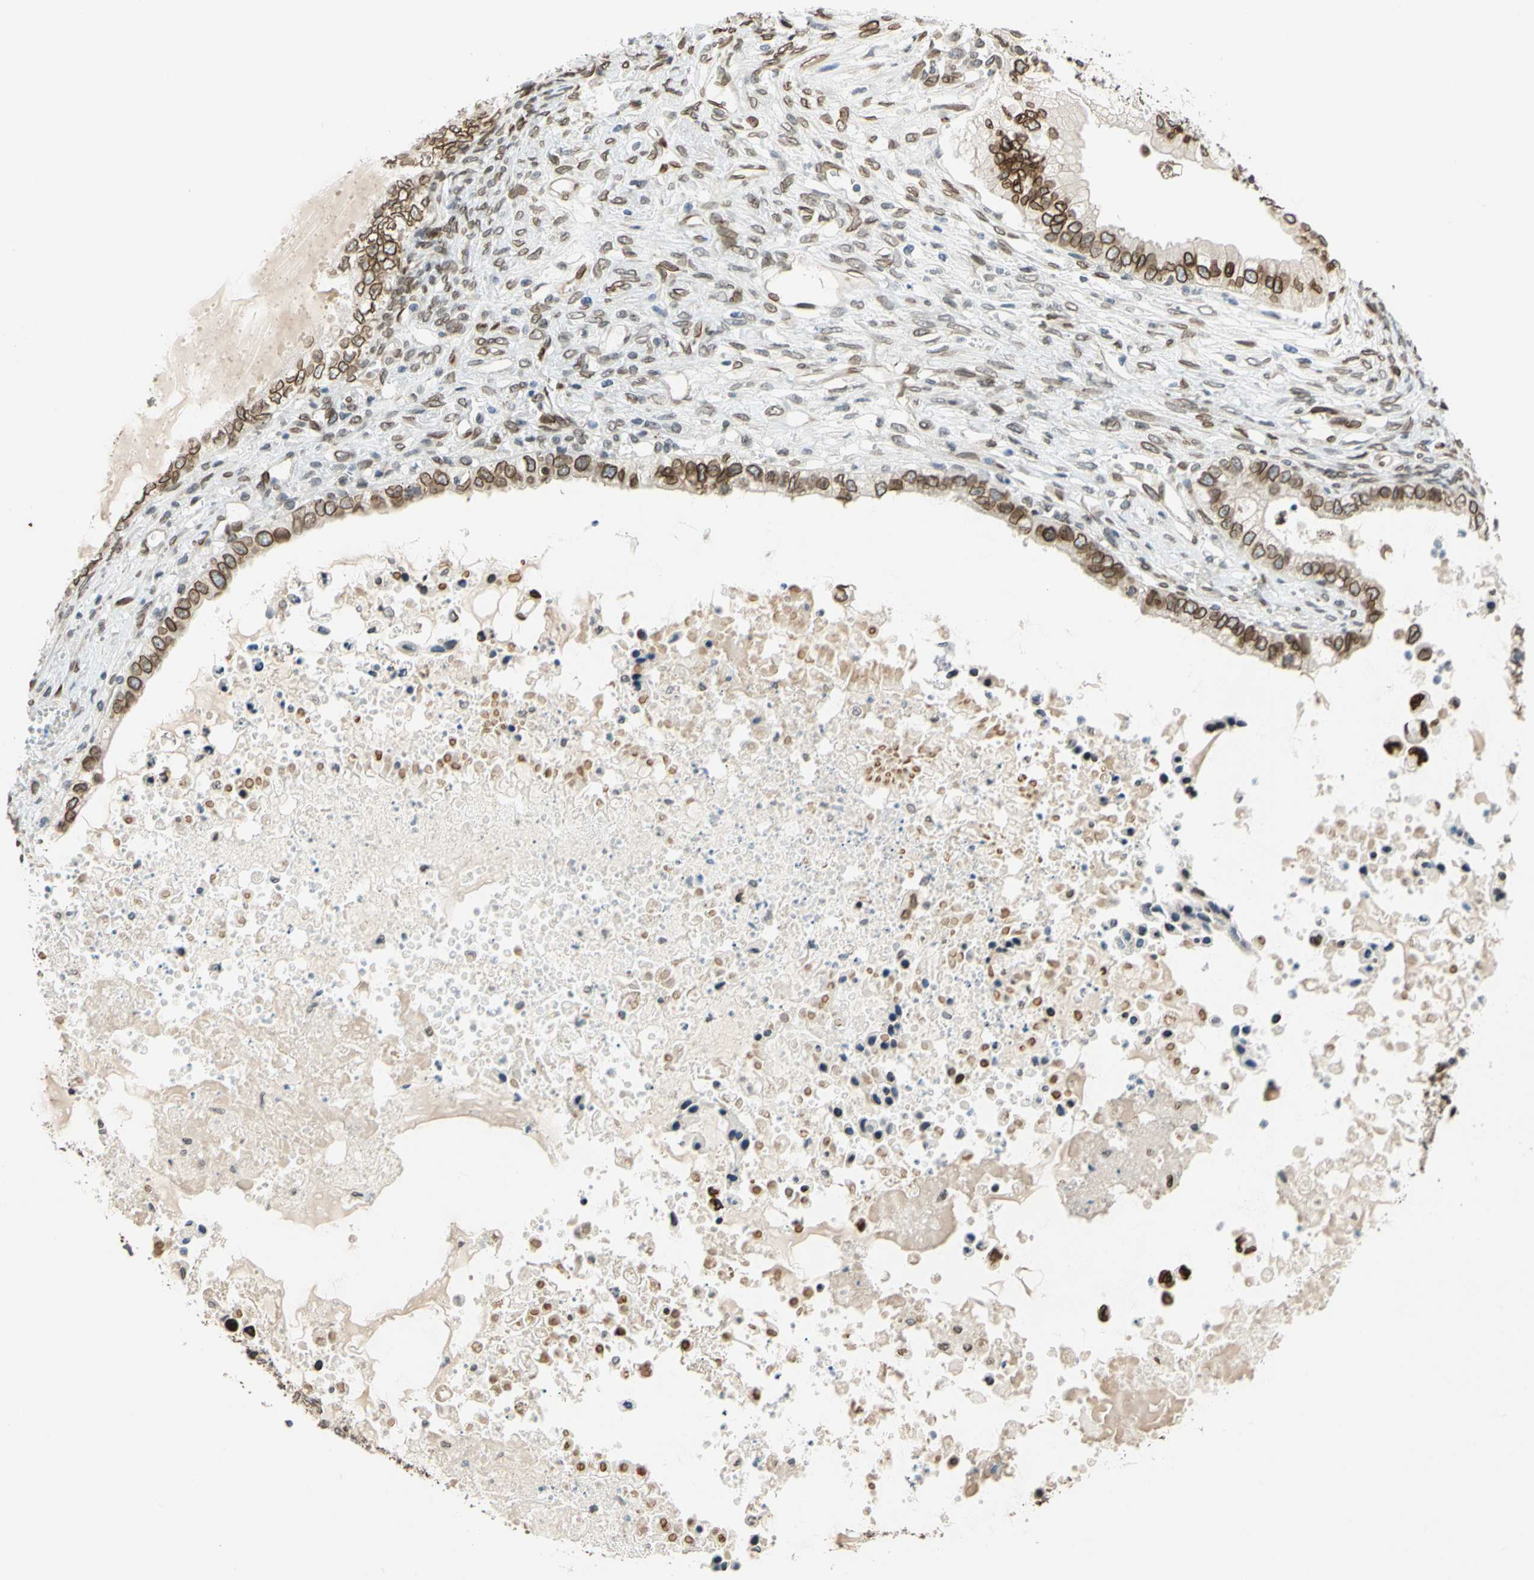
{"staining": {"intensity": "strong", "quantity": ">75%", "location": "cytoplasmic/membranous,nuclear"}, "tissue": "ovarian cancer", "cell_type": "Tumor cells", "image_type": "cancer", "snomed": [{"axis": "morphology", "description": "Cystadenocarcinoma, mucinous, NOS"}, {"axis": "topography", "description": "Ovary"}], "caption": "Tumor cells reveal strong cytoplasmic/membranous and nuclear expression in about >75% of cells in ovarian cancer. Nuclei are stained in blue.", "gene": "SUN1", "patient": {"sex": "female", "age": 80}}